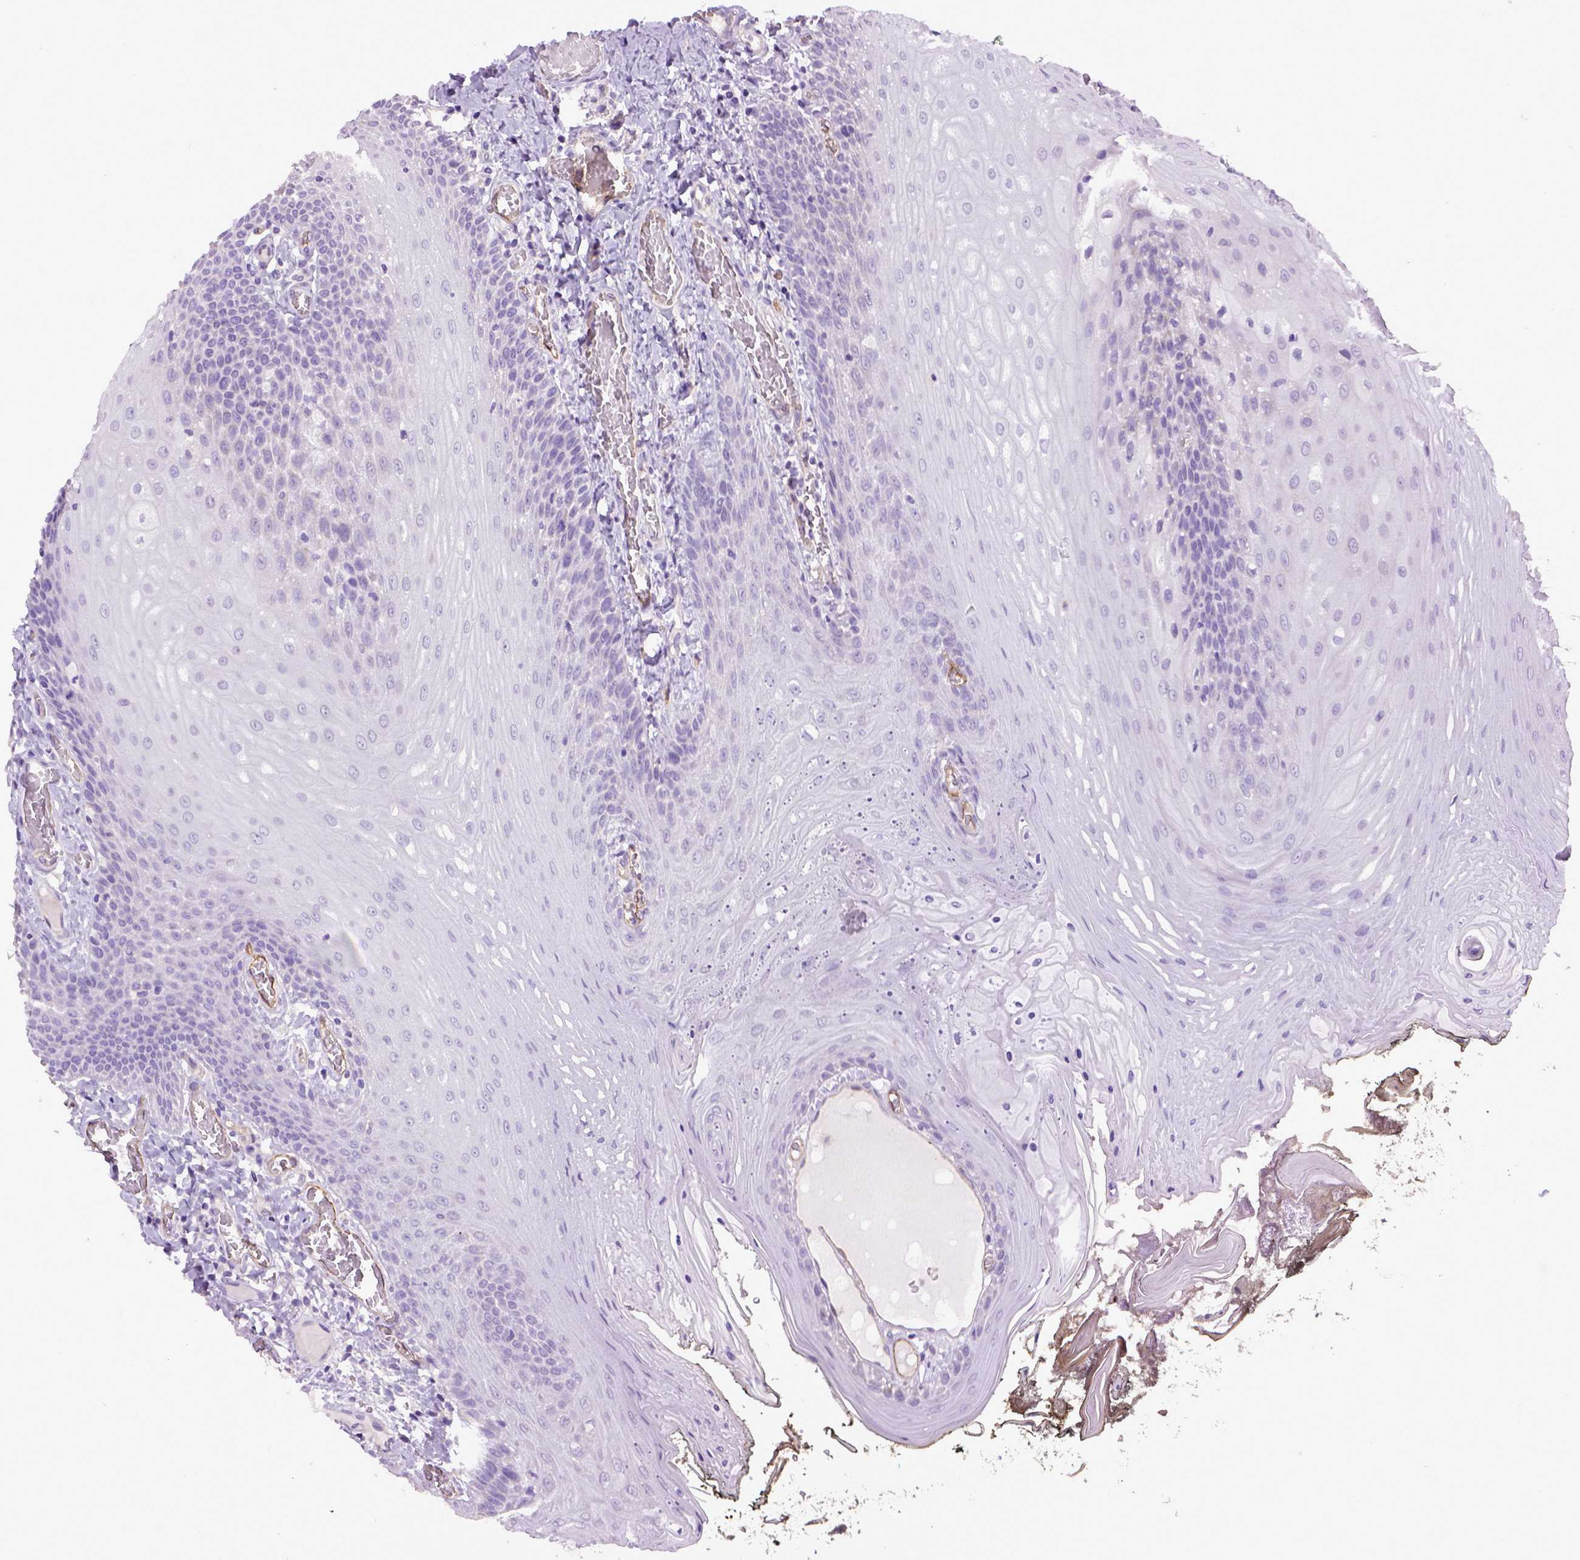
{"staining": {"intensity": "negative", "quantity": "none", "location": "none"}, "tissue": "oral mucosa", "cell_type": "Squamous epithelial cells", "image_type": "normal", "snomed": [{"axis": "morphology", "description": "Normal tissue, NOS"}, {"axis": "topography", "description": "Oral tissue"}], "caption": "Immunohistochemistry (IHC) of unremarkable human oral mucosa displays no positivity in squamous epithelial cells.", "gene": "ENG", "patient": {"sex": "male", "age": 9}}